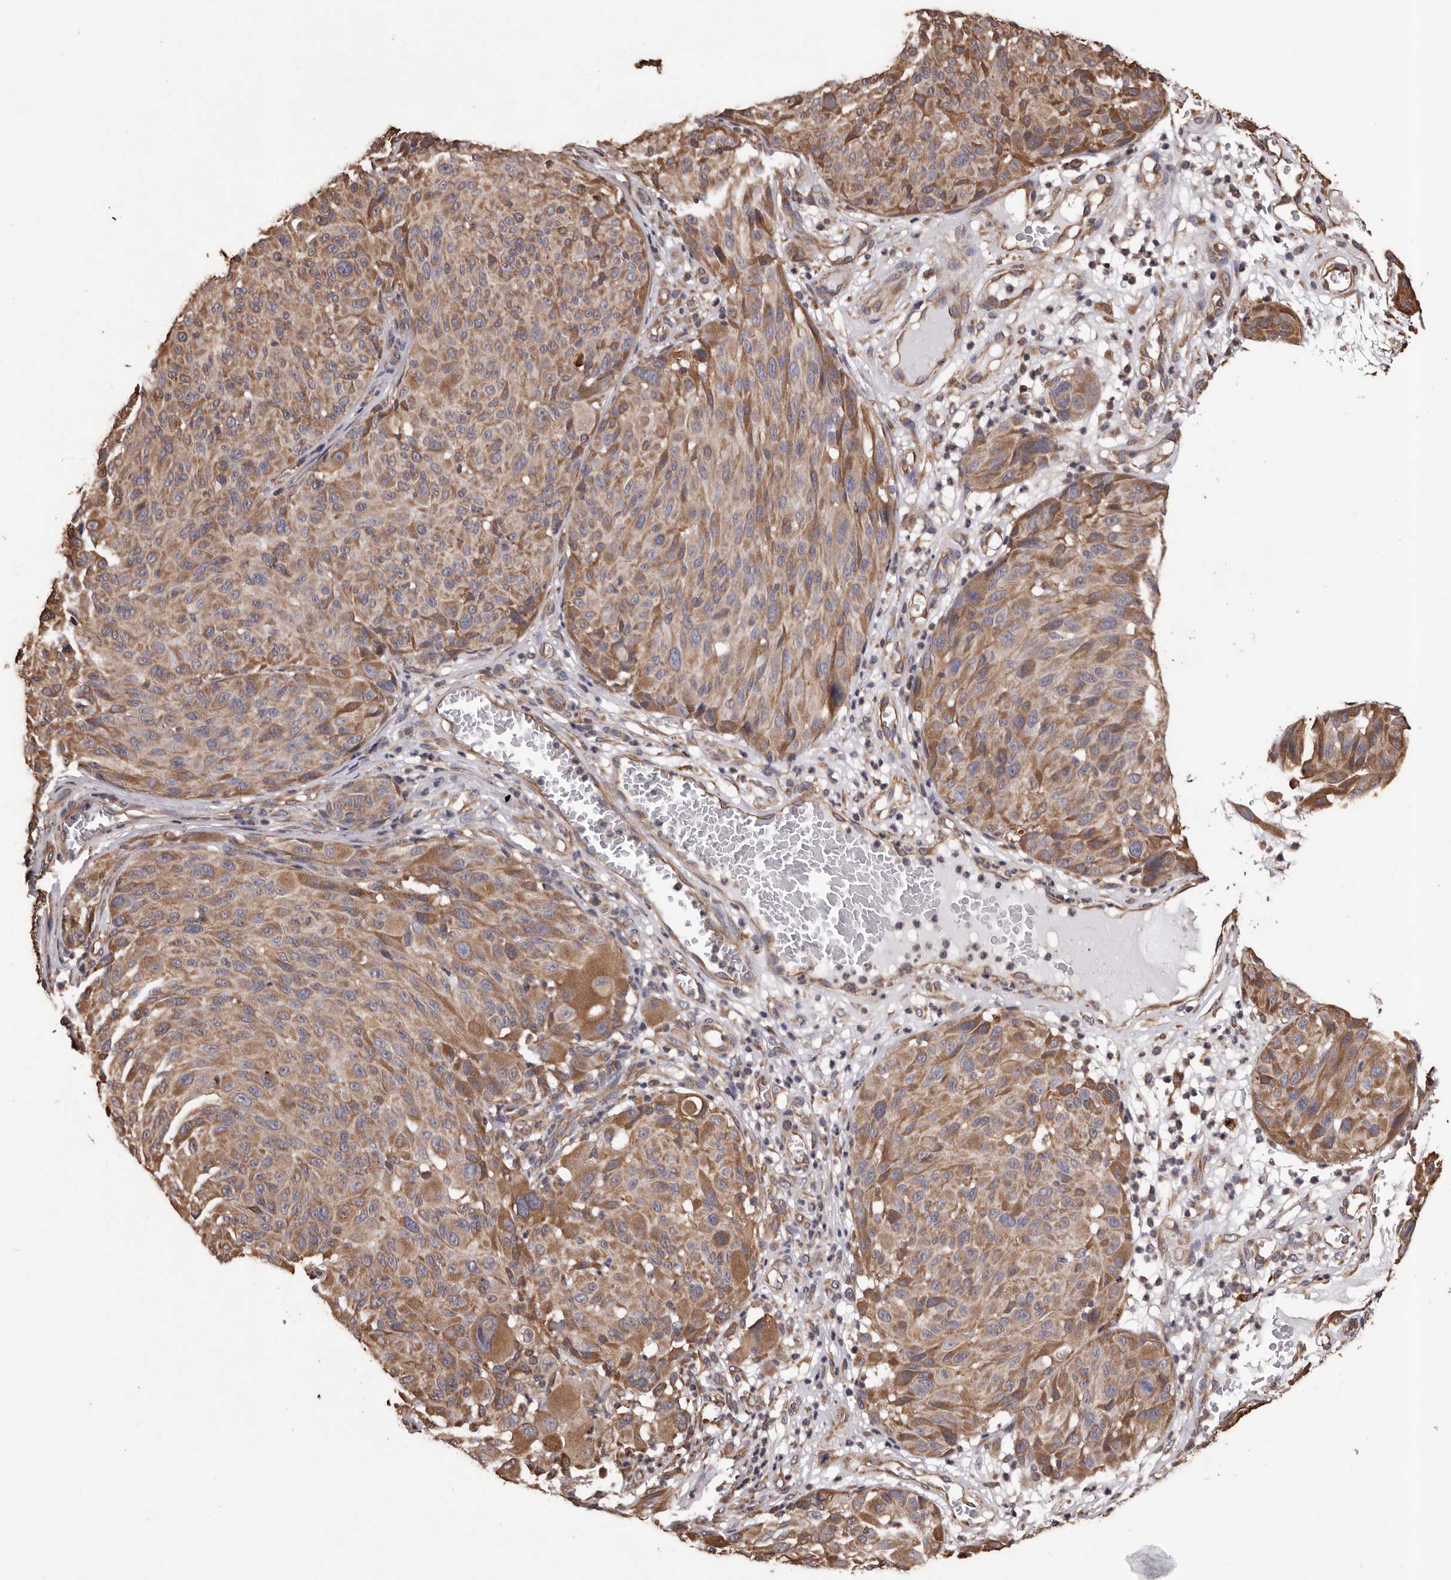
{"staining": {"intensity": "moderate", "quantity": ">75%", "location": "cytoplasmic/membranous"}, "tissue": "melanoma", "cell_type": "Tumor cells", "image_type": "cancer", "snomed": [{"axis": "morphology", "description": "Malignant melanoma, NOS"}, {"axis": "topography", "description": "Skin"}], "caption": "Tumor cells display moderate cytoplasmic/membranous expression in approximately >75% of cells in melanoma.", "gene": "CEP104", "patient": {"sex": "male", "age": 83}}